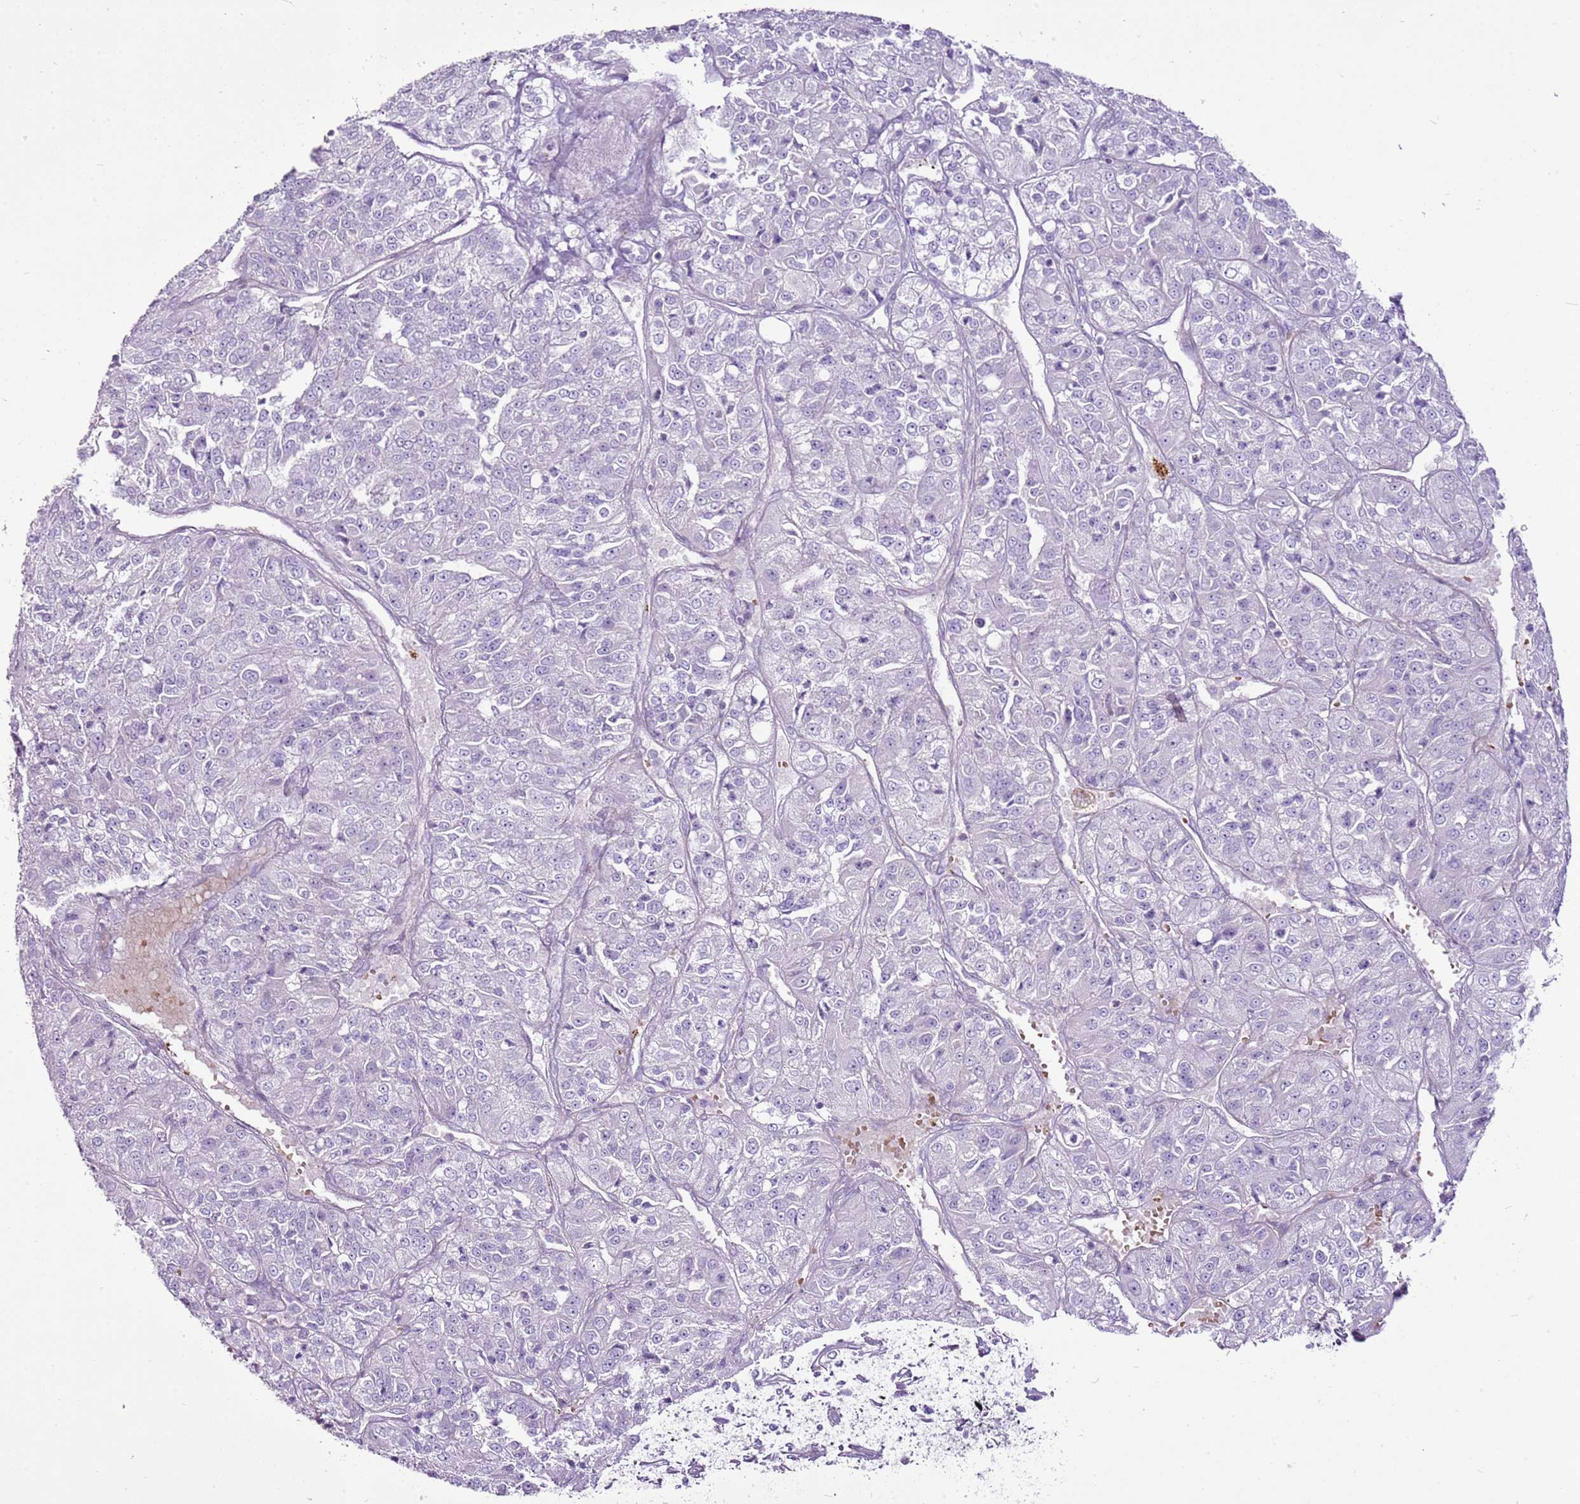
{"staining": {"intensity": "negative", "quantity": "none", "location": "none"}, "tissue": "renal cancer", "cell_type": "Tumor cells", "image_type": "cancer", "snomed": [{"axis": "morphology", "description": "Adenocarcinoma, NOS"}, {"axis": "topography", "description": "Kidney"}], "caption": "DAB (3,3'-diaminobenzidine) immunohistochemical staining of human renal cancer (adenocarcinoma) shows no significant expression in tumor cells.", "gene": "CHAC2", "patient": {"sex": "female", "age": 63}}